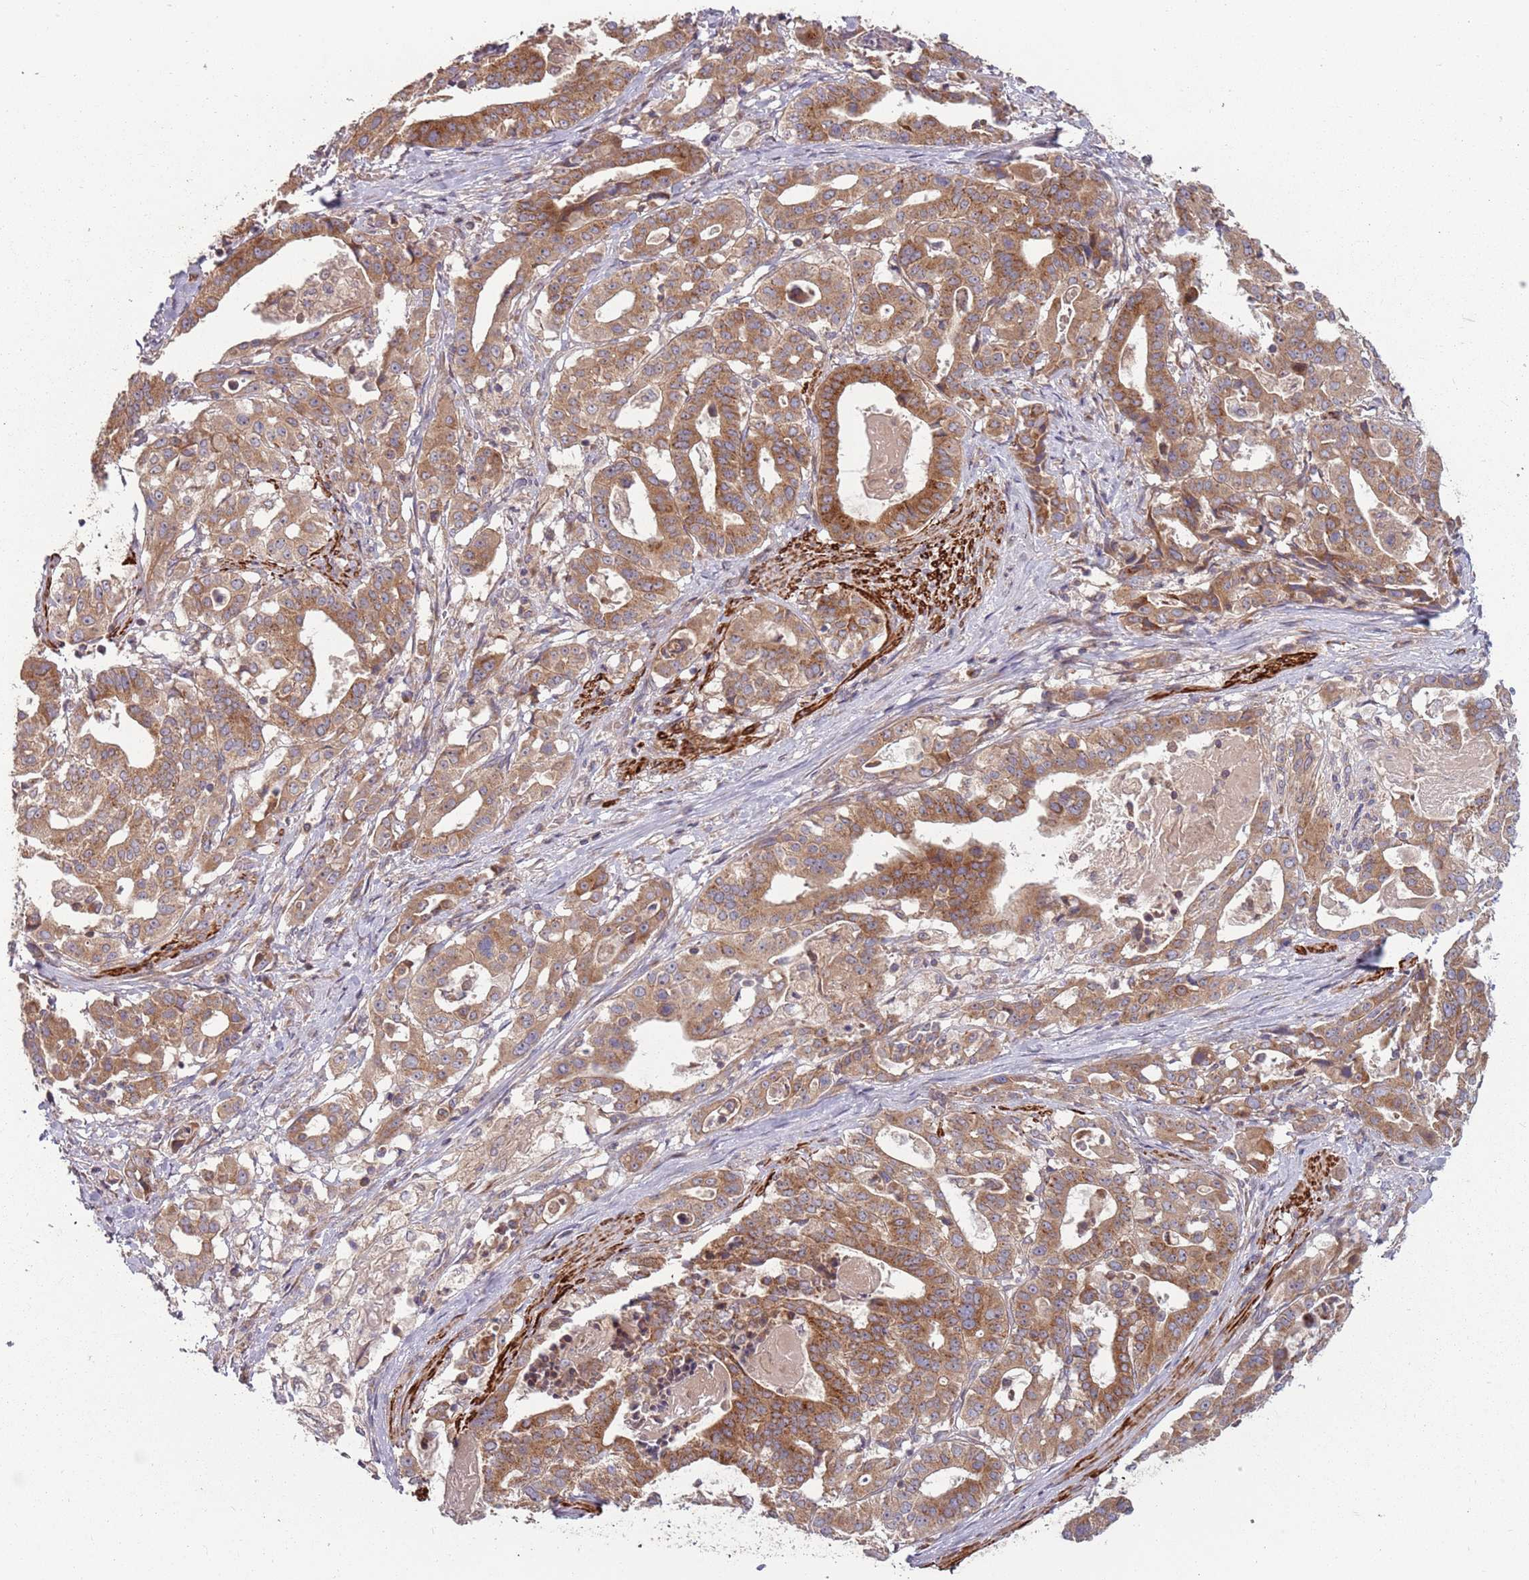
{"staining": {"intensity": "moderate", "quantity": ">75%", "location": "cytoplasmic/membranous"}, "tissue": "stomach cancer", "cell_type": "Tumor cells", "image_type": "cancer", "snomed": [{"axis": "morphology", "description": "Adenocarcinoma, NOS"}, {"axis": "topography", "description": "Stomach"}], "caption": "Moderate cytoplasmic/membranous positivity is seen in approximately >75% of tumor cells in stomach adenocarcinoma.", "gene": "PLD6", "patient": {"sex": "male", "age": 48}}